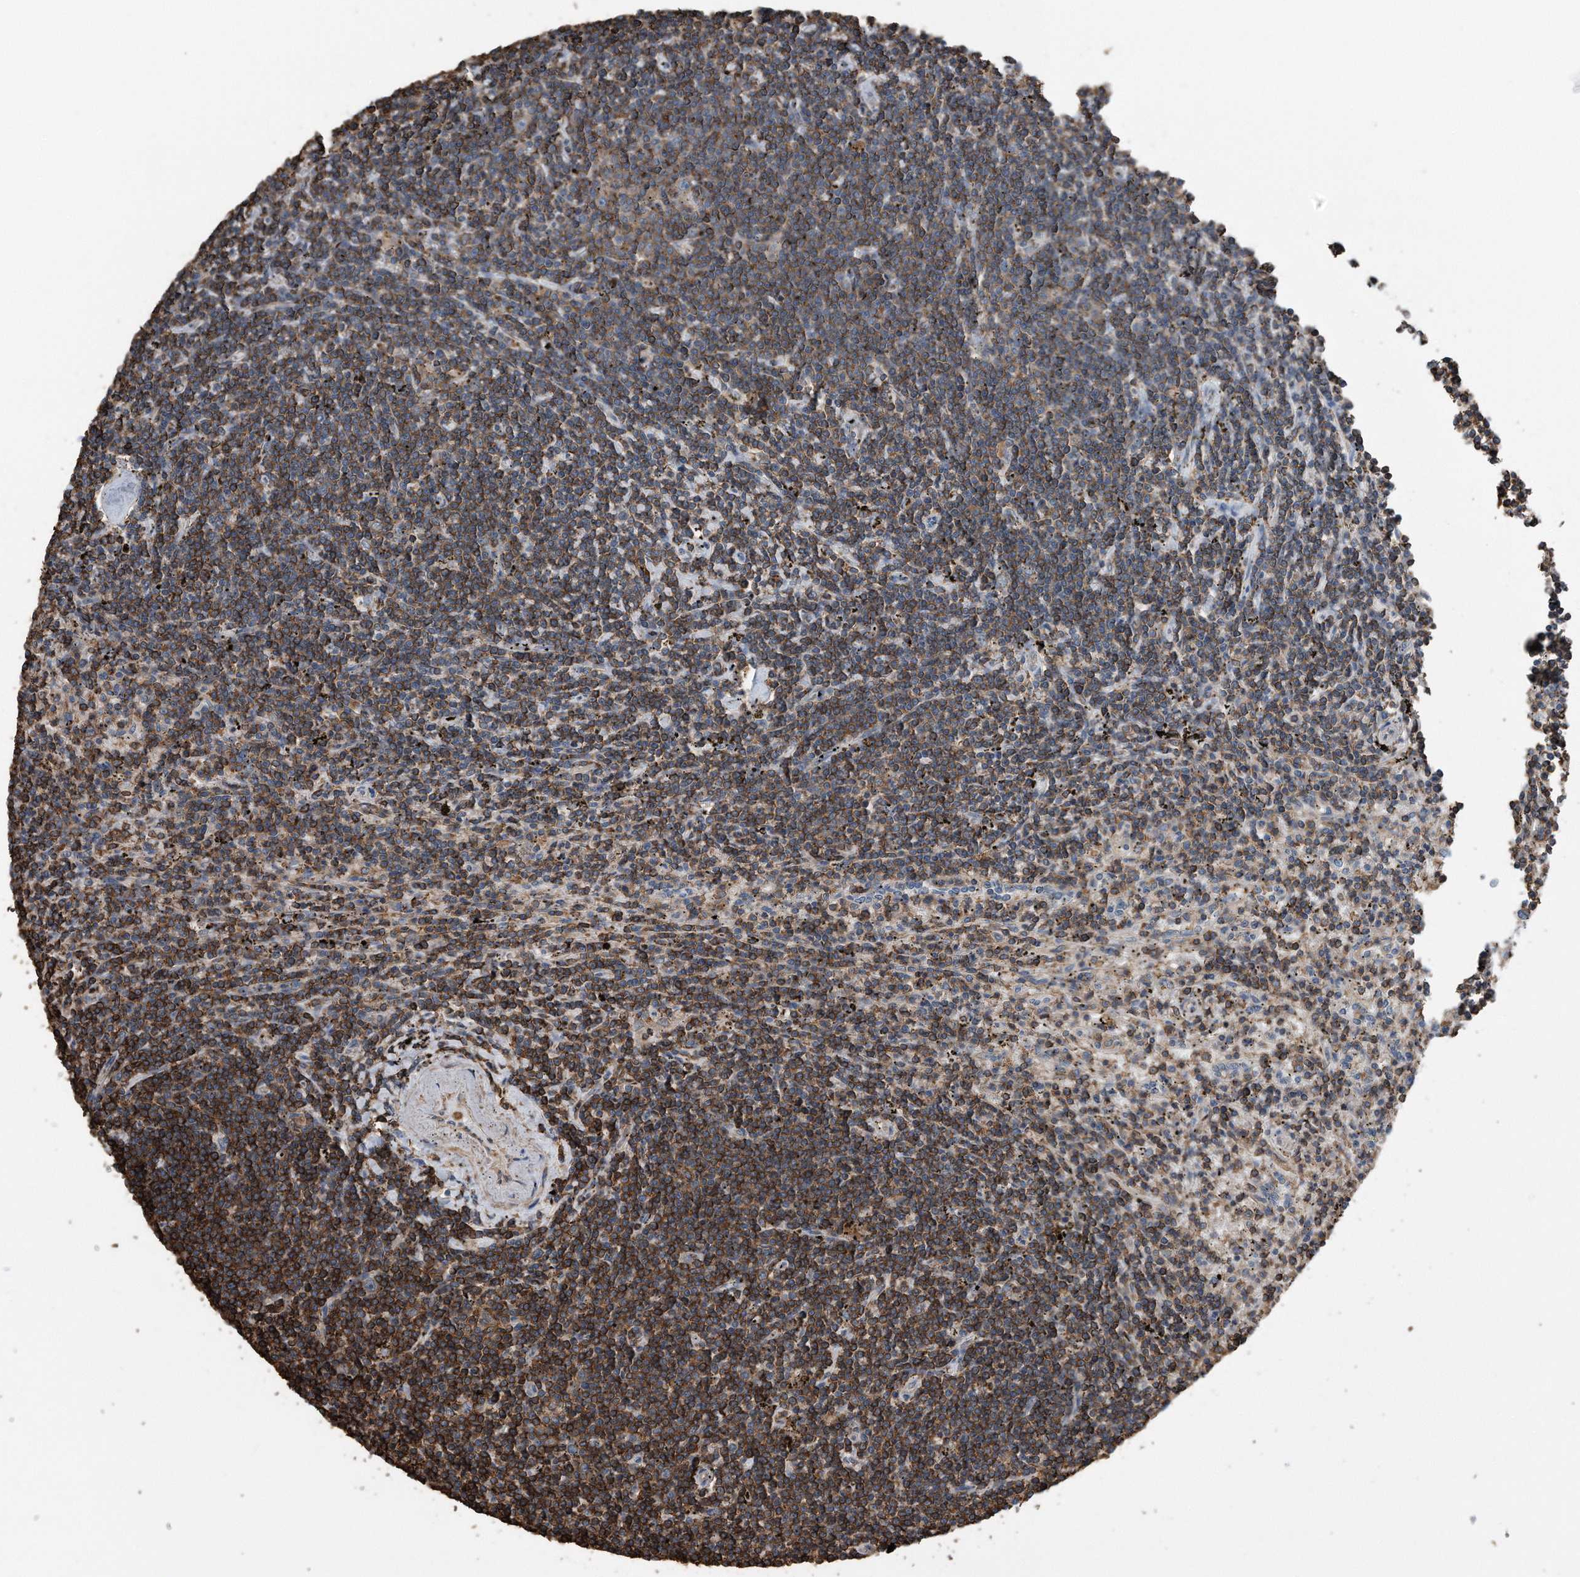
{"staining": {"intensity": "moderate", "quantity": ">75%", "location": "cytoplasmic/membranous"}, "tissue": "lymphoma", "cell_type": "Tumor cells", "image_type": "cancer", "snomed": [{"axis": "morphology", "description": "Malignant lymphoma, non-Hodgkin's type, Low grade"}, {"axis": "topography", "description": "Spleen"}], "caption": "Malignant lymphoma, non-Hodgkin's type (low-grade) tissue exhibits moderate cytoplasmic/membranous positivity in approximately >75% of tumor cells (DAB (3,3'-diaminobenzidine) IHC, brown staining for protein, blue staining for nuclei).", "gene": "RSPO3", "patient": {"sex": "male", "age": 76}}